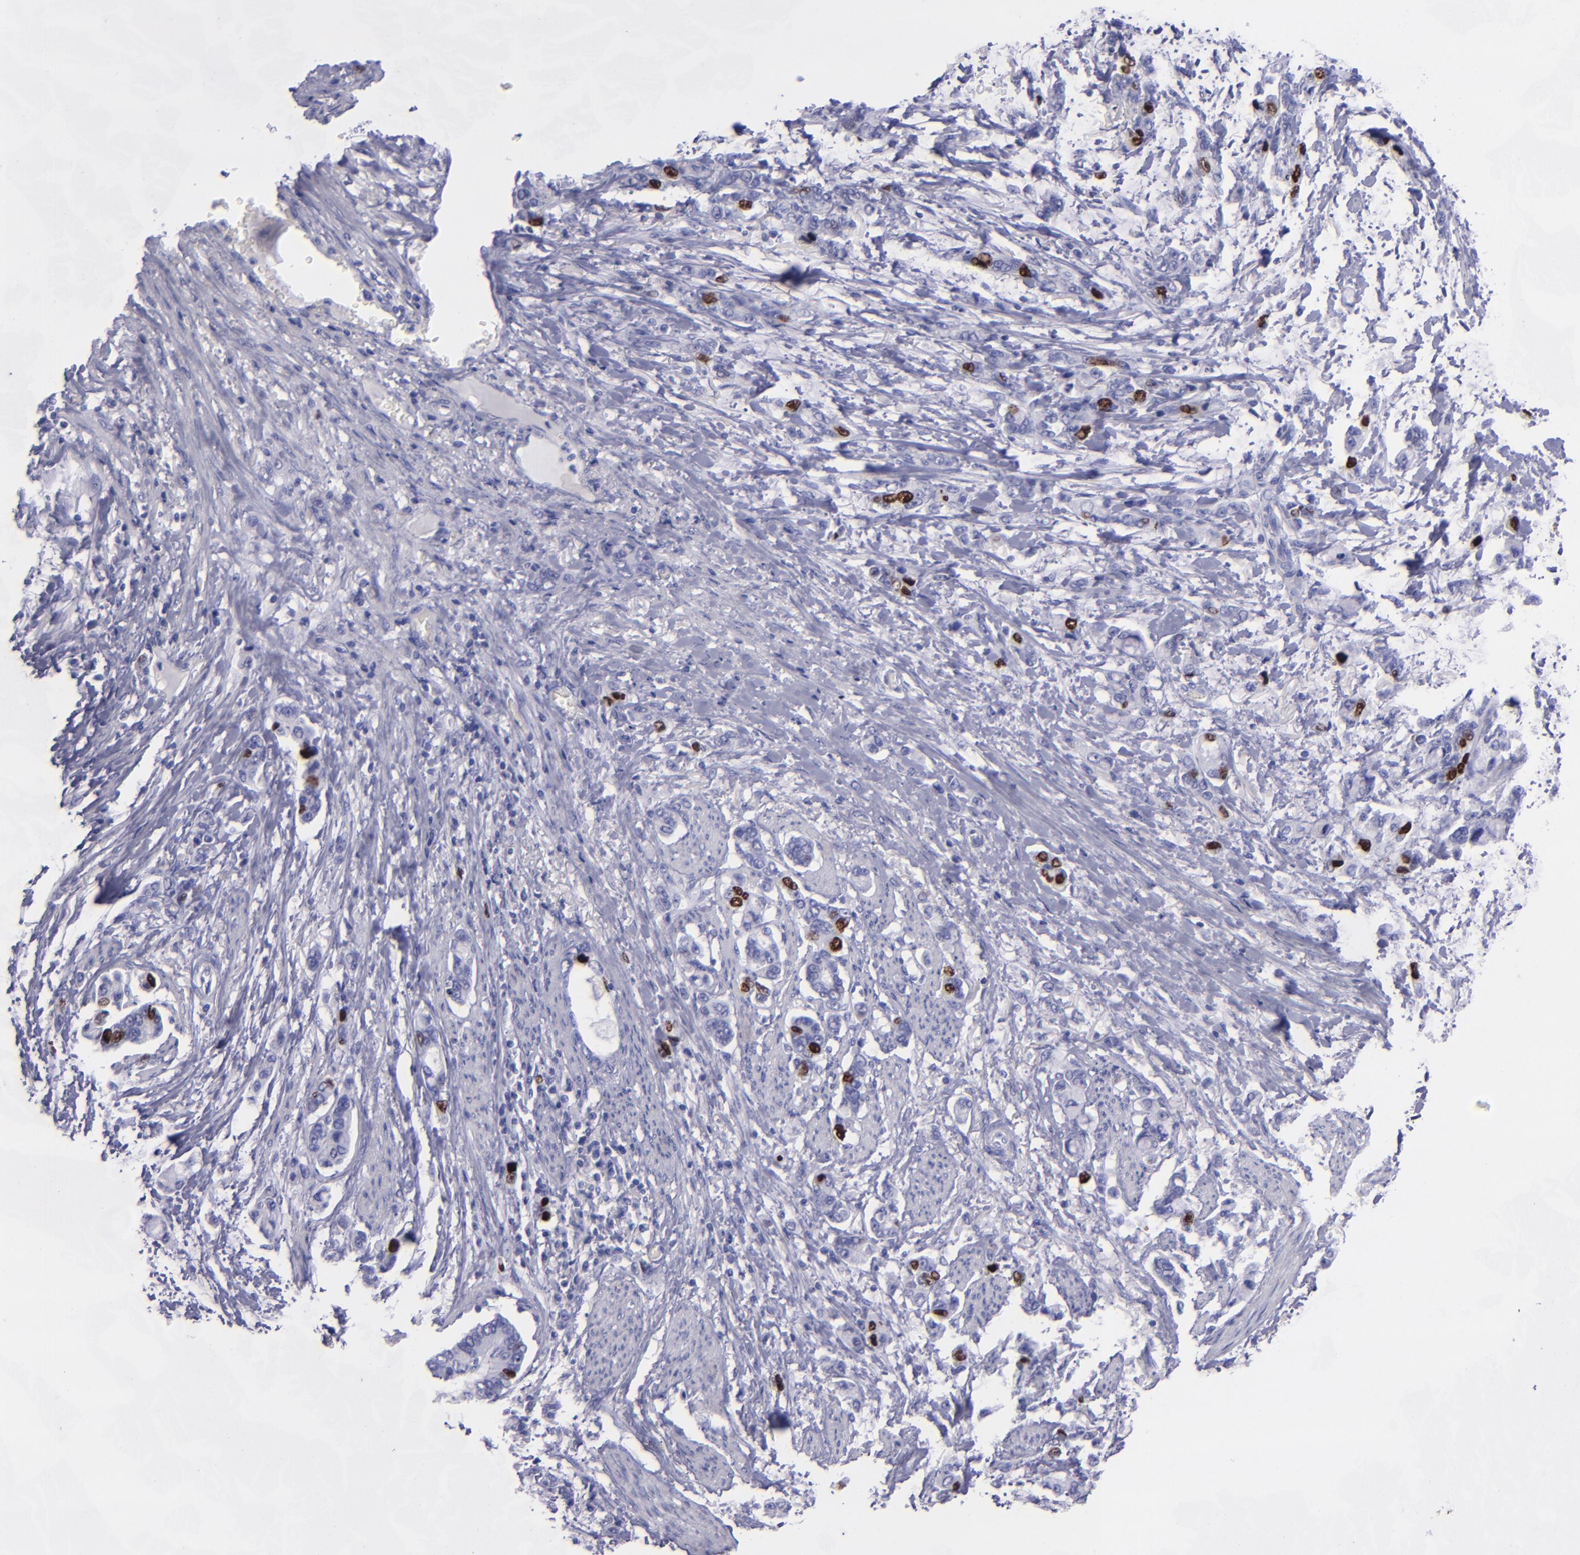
{"staining": {"intensity": "strong", "quantity": "<25%", "location": "nuclear"}, "tissue": "stomach cancer", "cell_type": "Tumor cells", "image_type": "cancer", "snomed": [{"axis": "morphology", "description": "Adenocarcinoma, NOS"}, {"axis": "topography", "description": "Stomach"}], "caption": "A medium amount of strong nuclear positivity is seen in about <25% of tumor cells in stomach cancer tissue.", "gene": "TOP2A", "patient": {"sex": "male", "age": 78}}